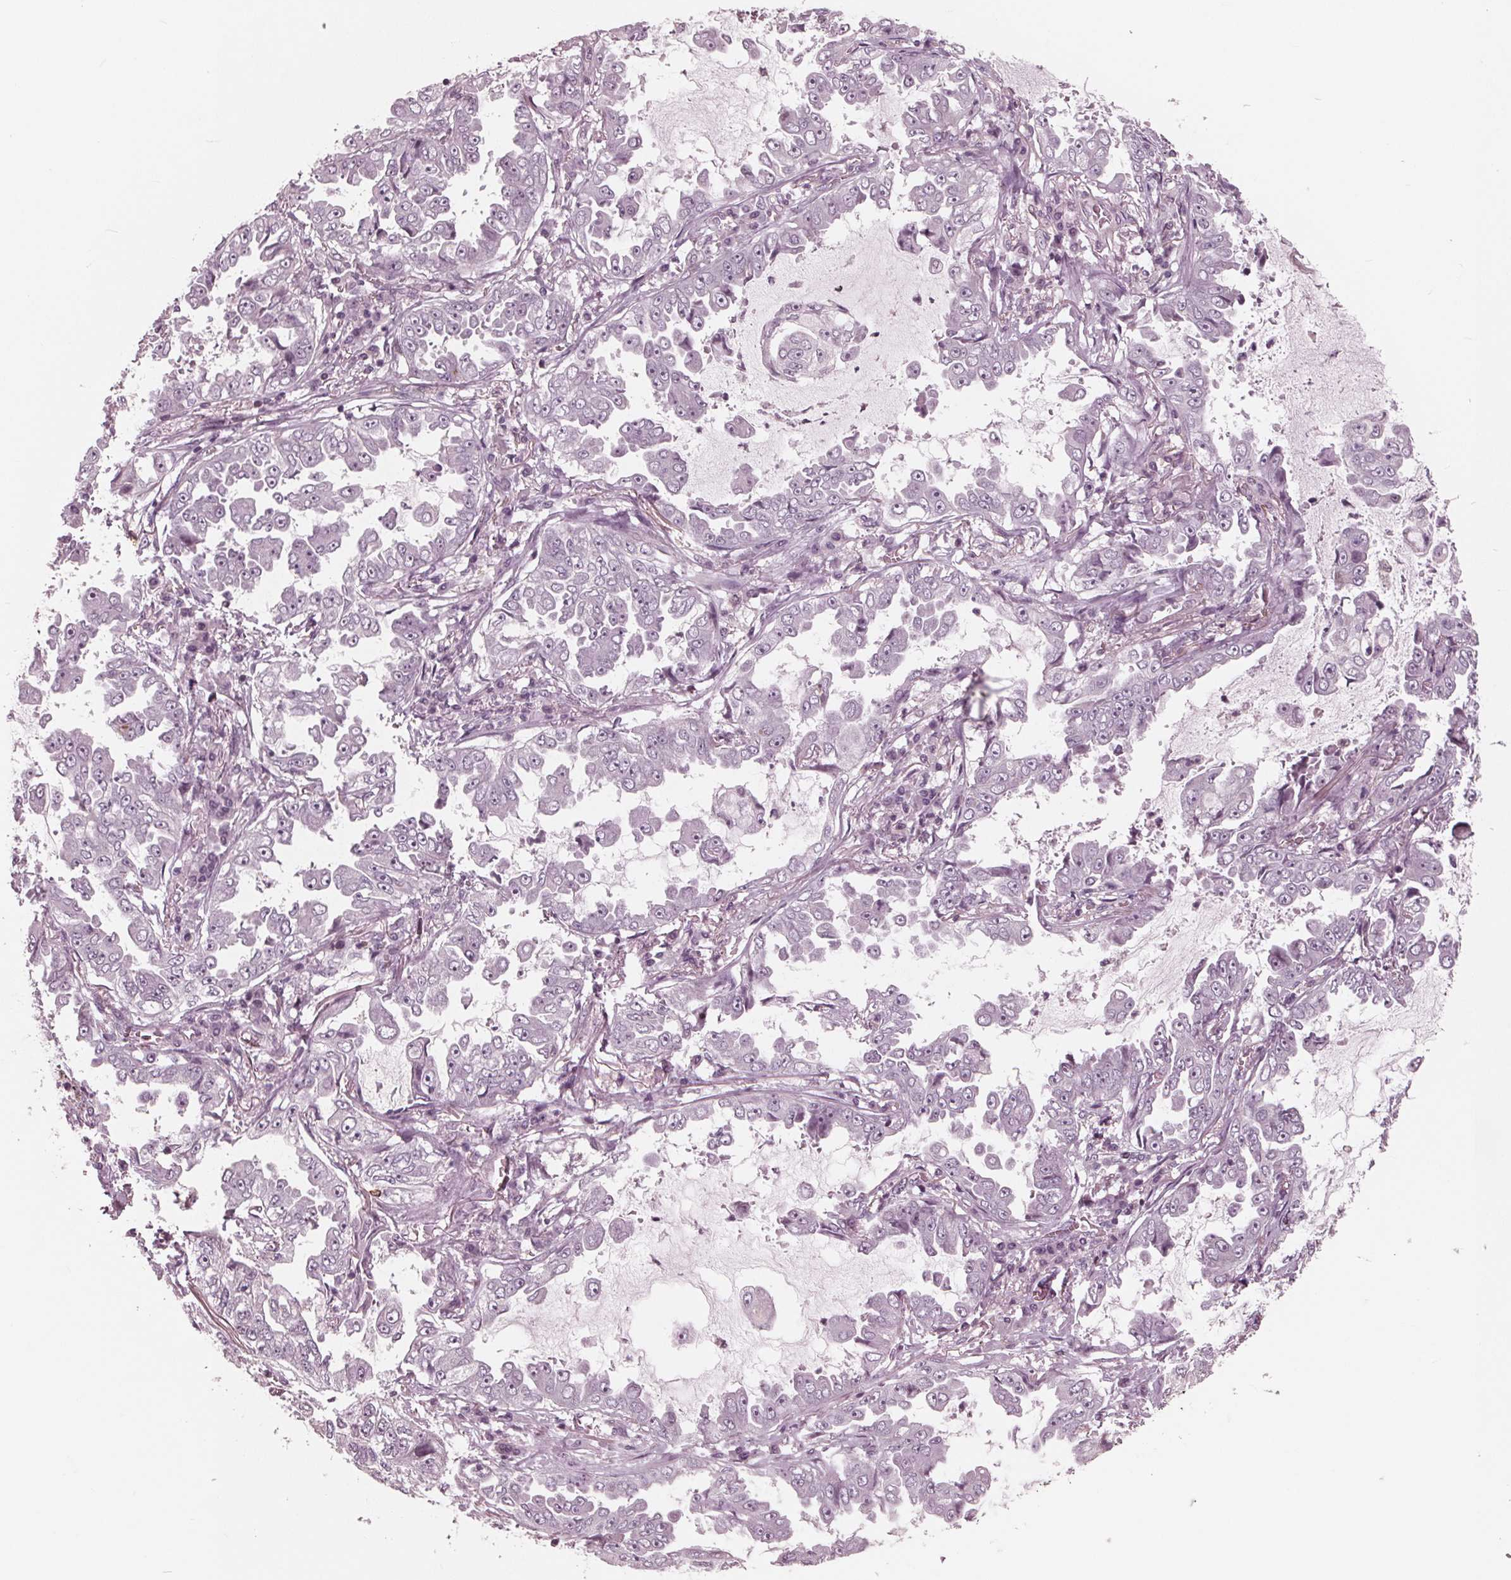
{"staining": {"intensity": "negative", "quantity": "none", "location": "none"}, "tissue": "lung cancer", "cell_type": "Tumor cells", "image_type": "cancer", "snomed": [{"axis": "morphology", "description": "Adenocarcinoma, NOS"}, {"axis": "topography", "description": "Lung"}], "caption": "IHC micrograph of lung adenocarcinoma stained for a protein (brown), which shows no staining in tumor cells.", "gene": "ING3", "patient": {"sex": "female", "age": 52}}